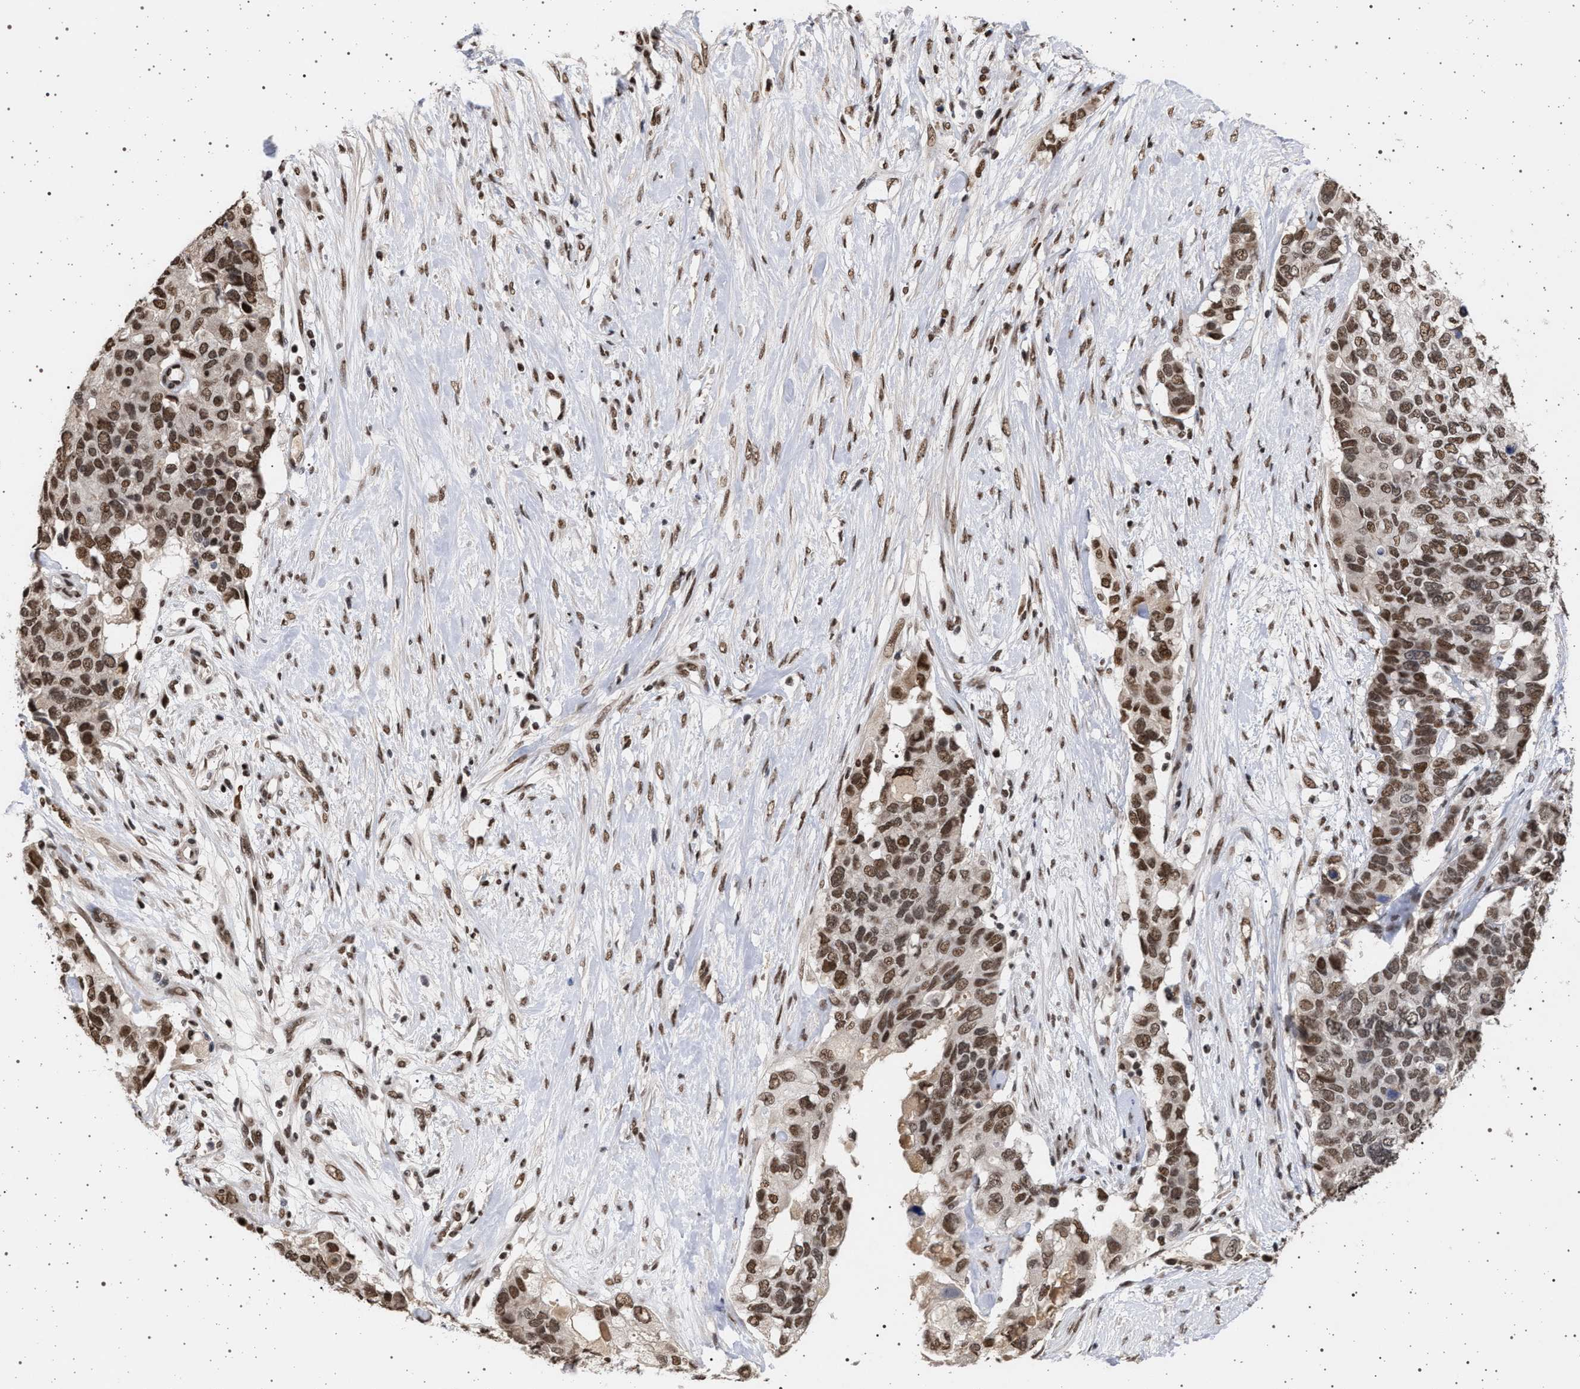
{"staining": {"intensity": "moderate", "quantity": ">75%", "location": "nuclear"}, "tissue": "pancreatic cancer", "cell_type": "Tumor cells", "image_type": "cancer", "snomed": [{"axis": "morphology", "description": "Adenocarcinoma, NOS"}, {"axis": "topography", "description": "Pancreas"}], "caption": "A brown stain highlights moderate nuclear staining of a protein in pancreatic cancer (adenocarcinoma) tumor cells. (DAB = brown stain, brightfield microscopy at high magnification).", "gene": "PHF12", "patient": {"sex": "female", "age": 56}}